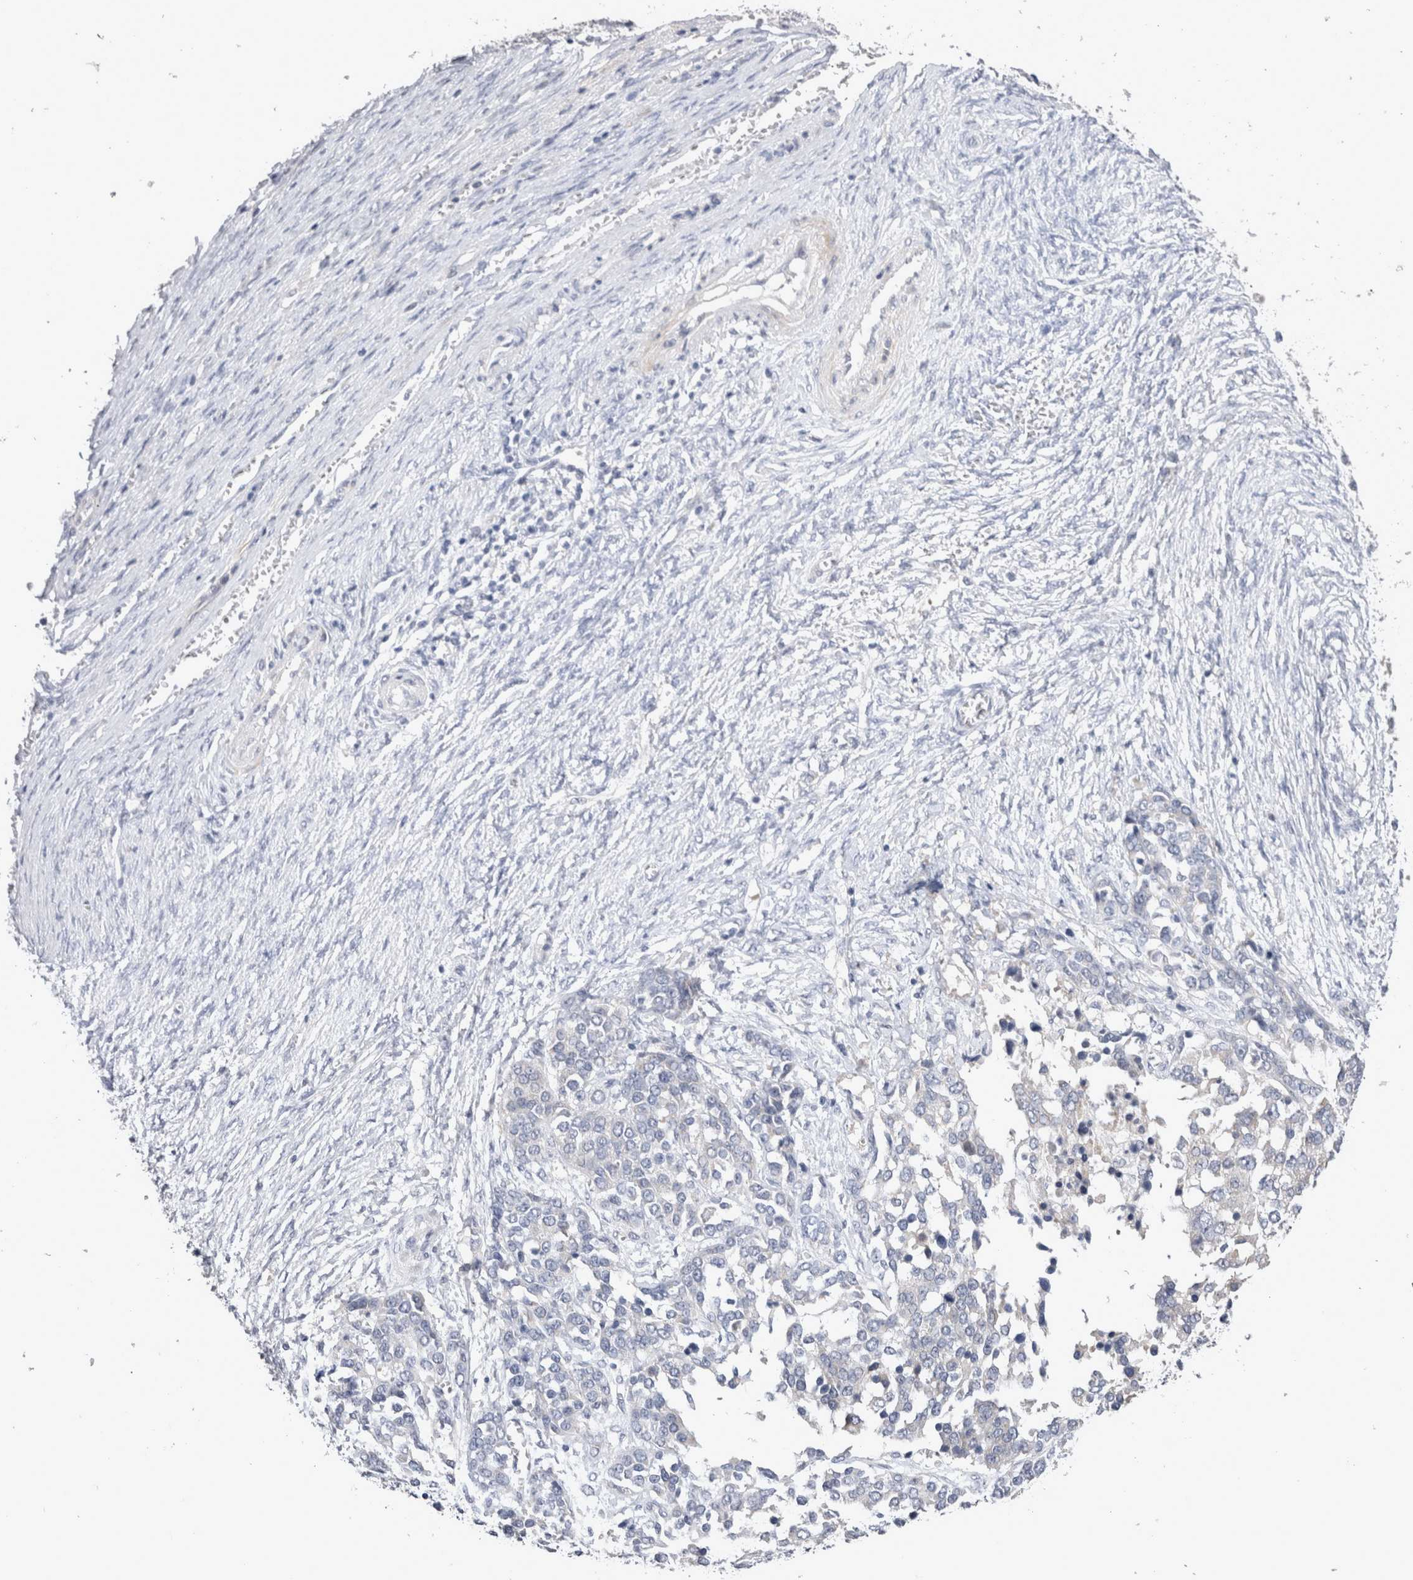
{"staining": {"intensity": "negative", "quantity": "none", "location": "none"}, "tissue": "ovarian cancer", "cell_type": "Tumor cells", "image_type": "cancer", "snomed": [{"axis": "morphology", "description": "Cystadenocarcinoma, serous, NOS"}, {"axis": "topography", "description": "Ovary"}], "caption": "Protein analysis of ovarian cancer (serous cystadenocarcinoma) displays no significant positivity in tumor cells.", "gene": "CRYBG1", "patient": {"sex": "female", "age": 44}}